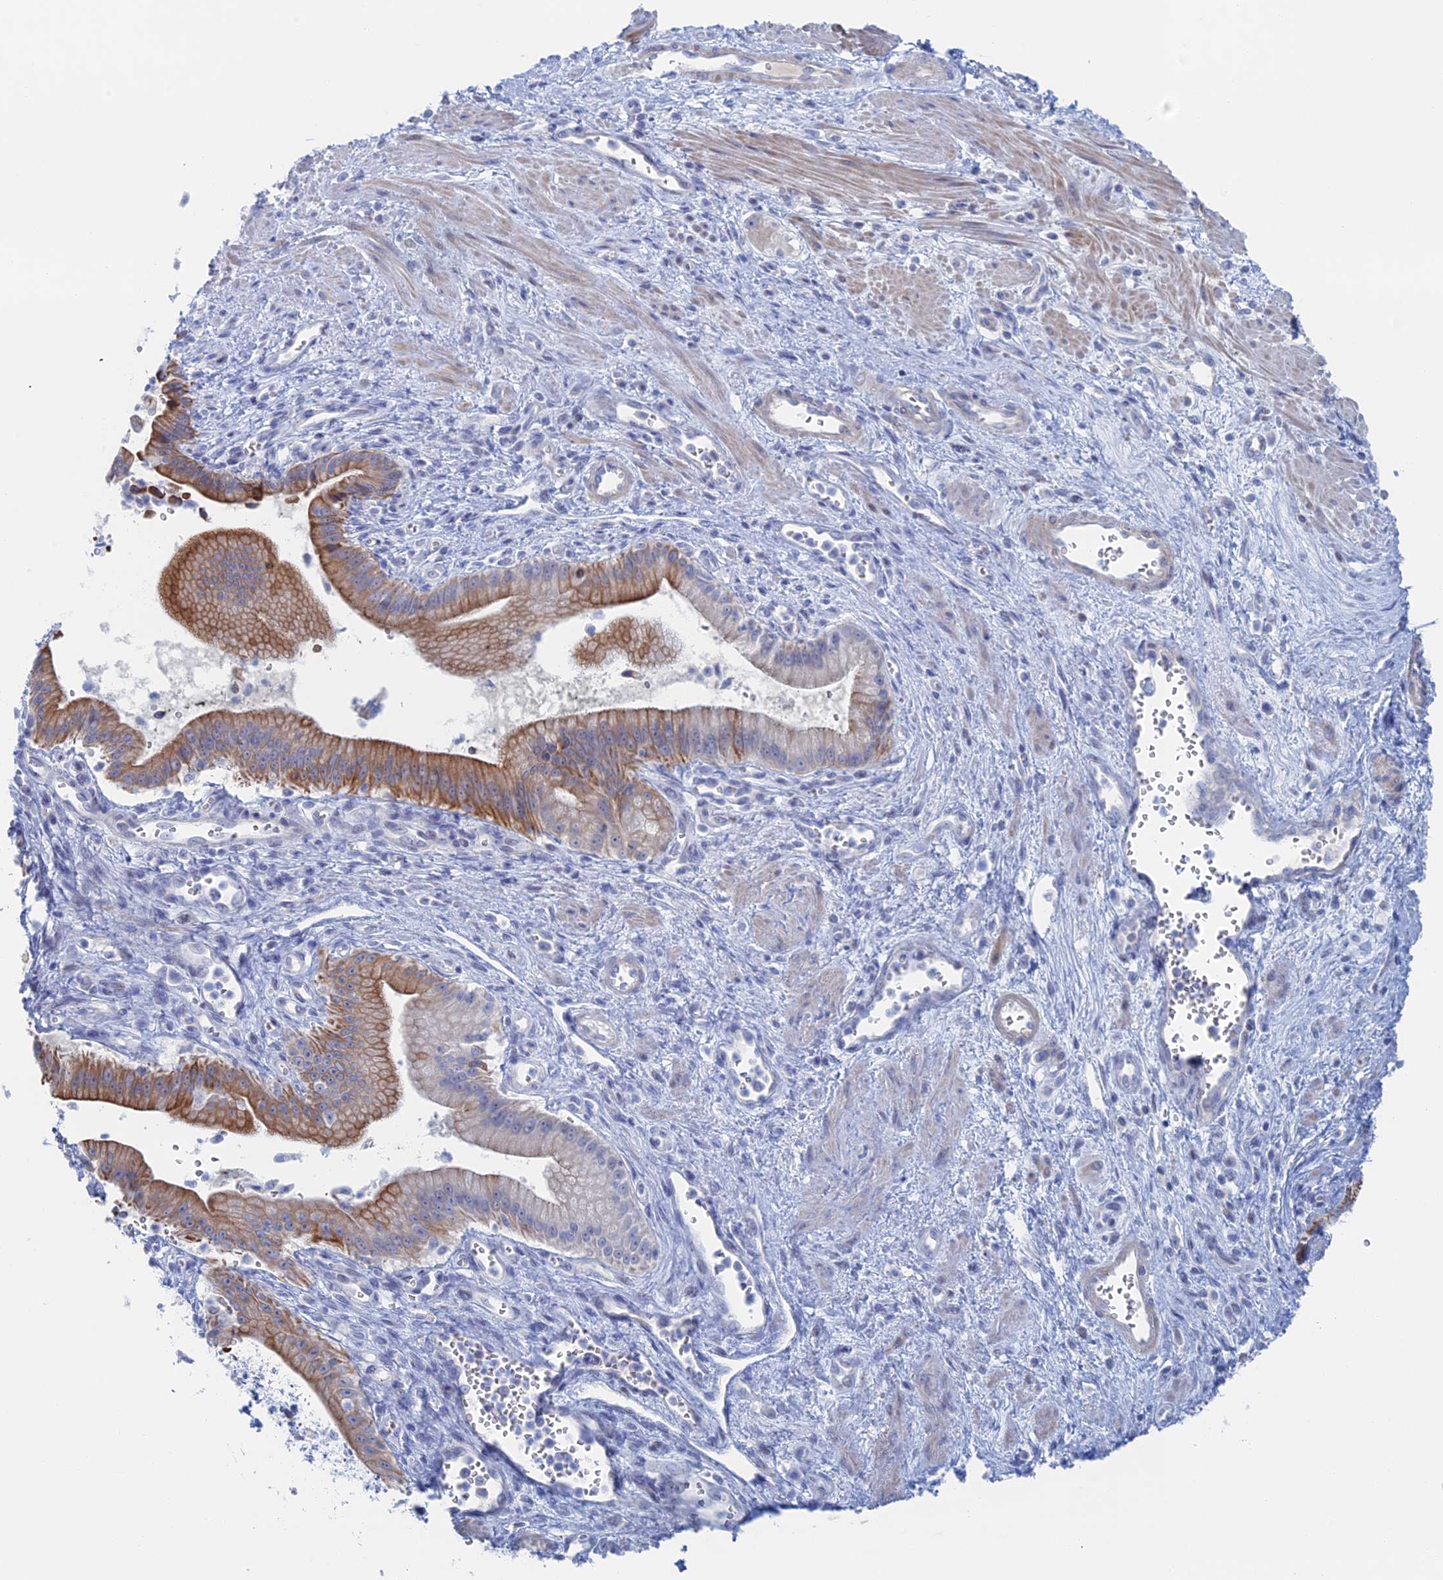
{"staining": {"intensity": "moderate", "quantity": ">75%", "location": "cytoplasmic/membranous"}, "tissue": "pancreatic cancer", "cell_type": "Tumor cells", "image_type": "cancer", "snomed": [{"axis": "morphology", "description": "Adenocarcinoma, NOS"}, {"axis": "topography", "description": "Pancreas"}], "caption": "Adenocarcinoma (pancreatic) stained for a protein (brown) exhibits moderate cytoplasmic/membranous positive expression in about >75% of tumor cells.", "gene": "IL7", "patient": {"sex": "male", "age": 78}}